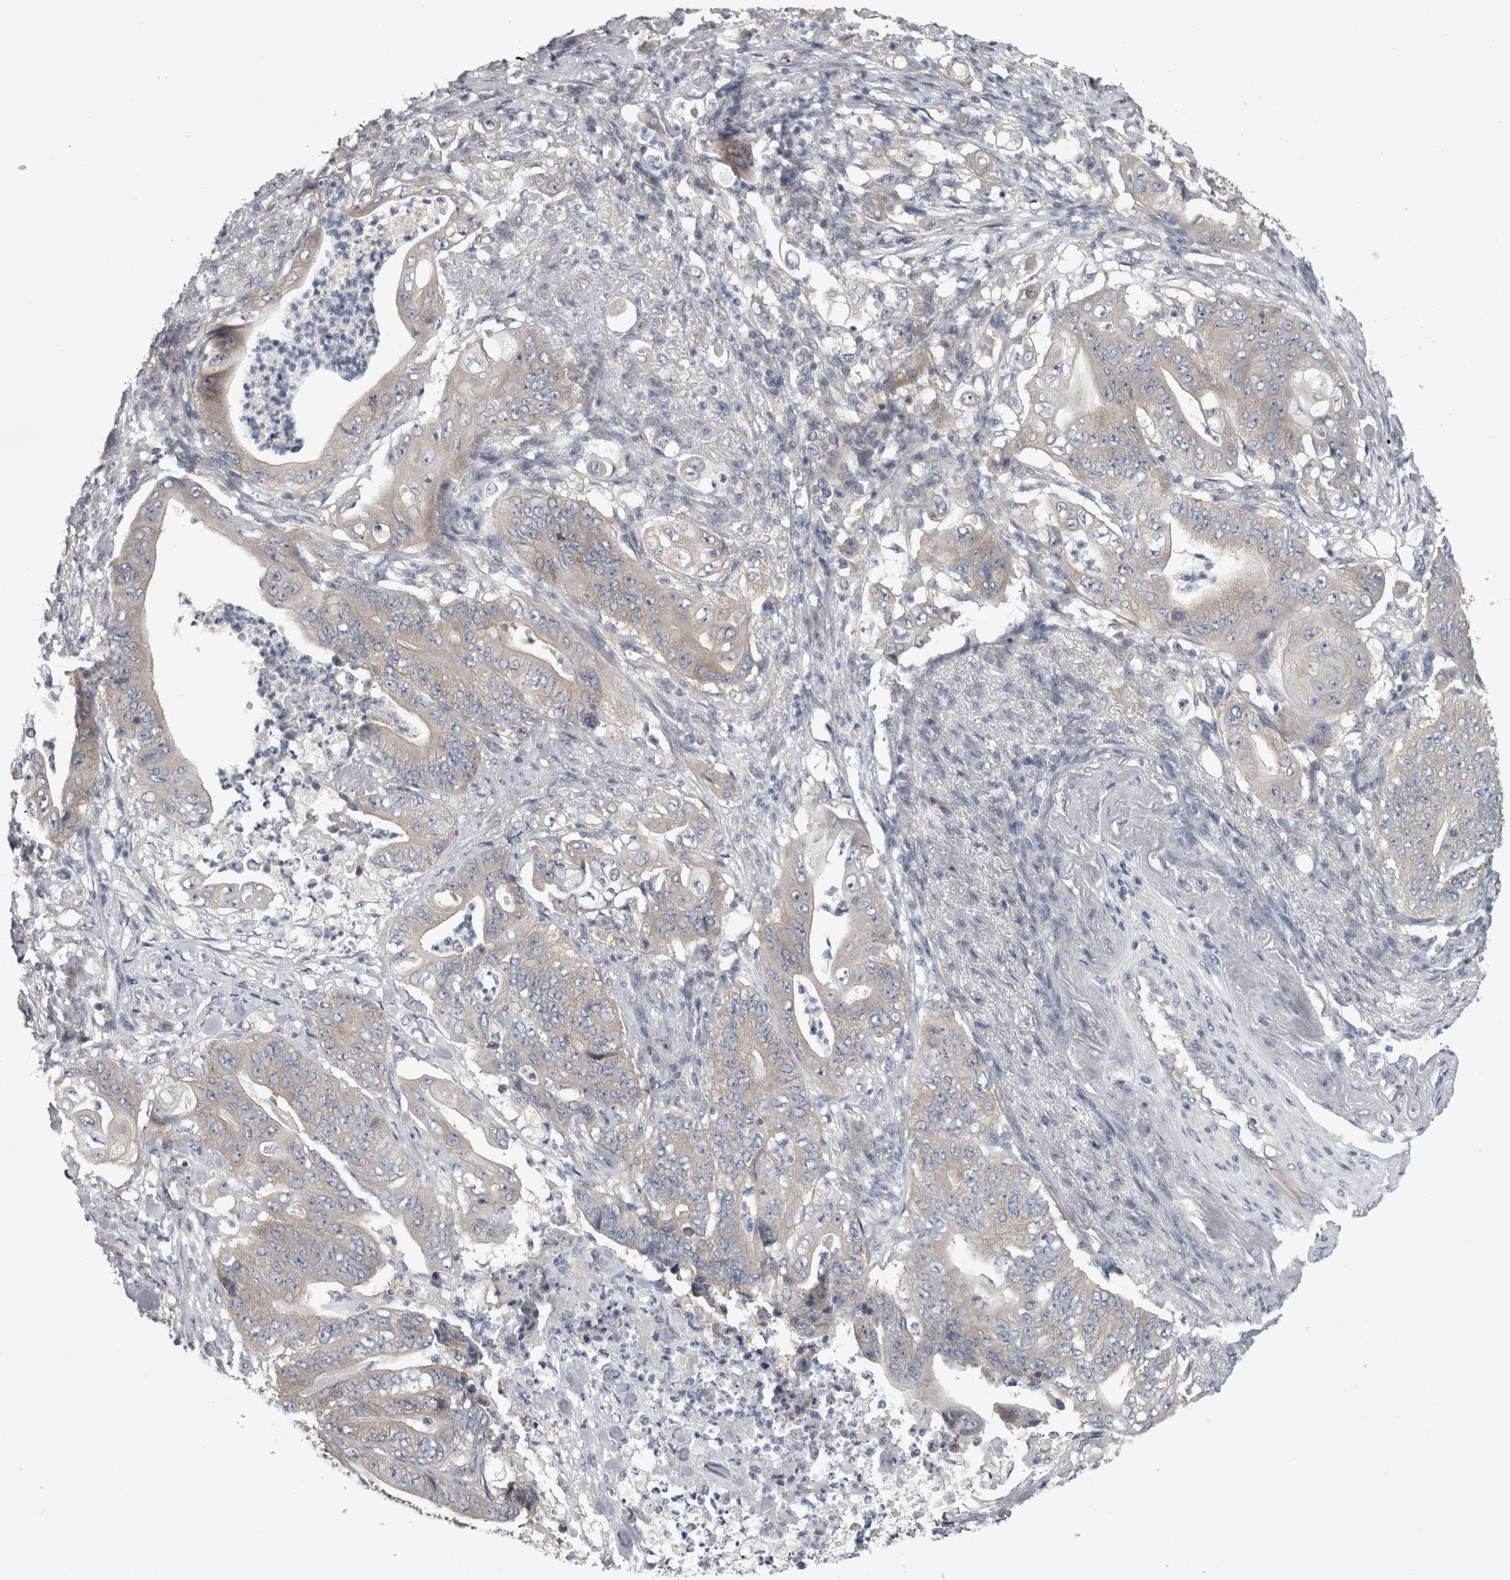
{"staining": {"intensity": "weak", "quantity": "25%-75%", "location": "cytoplasmic/membranous"}, "tissue": "stomach cancer", "cell_type": "Tumor cells", "image_type": "cancer", "snomed": [{"axis": "morphology", "description": "Adenocarcinoma, NOS"}, {"axis": "topography", "description": "Stomach"}], "caption": "Approximately 25%-75% of tumor cells in adenocarcinoma (stomach) reveal weak cytoplasmic/membranous protein staining as visualized by brown immunohistochemical staining.", "gene": "PRRC2C", "patient": {"sex": "female", "age": 73}}